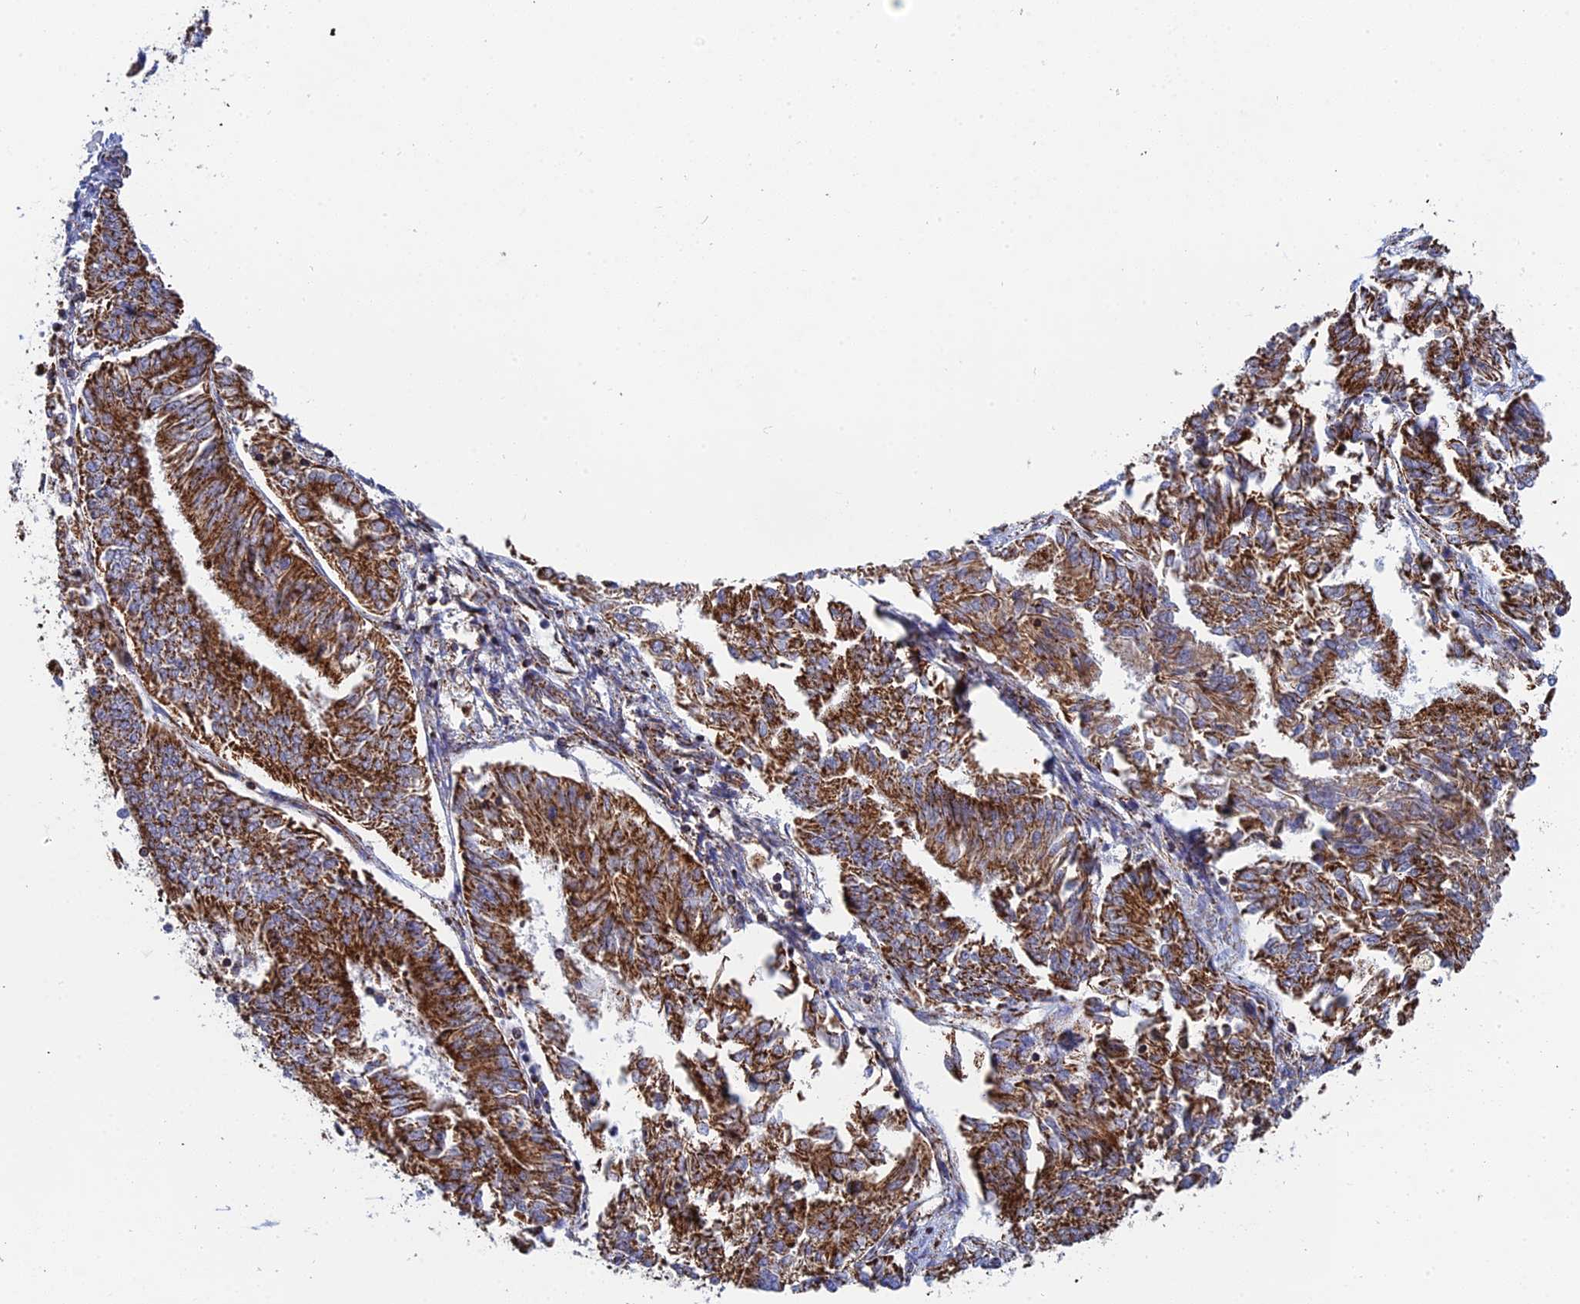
{"staining": {"intensity": "strong", "quantity": ">75%", "location": "cytoplasmic/membranous"}, "tissue": "endometrial cancer", "cell_type": "Tumor cells", "image_type": "cancer", "snomed": [{"axis": "morphology", "description": "Adenocarcinoma, NOS"}, {"axis": "topography", "description": "Endometrium"}], "caption": "High-power microscopy captured an IHC photomicrograph of endometrial cancer, revealing strong cytoplasmic/membranous staining in approximately >75% of tumor cells.", "gene": "NDUFA5", "patient": {"sex": "female", "age": 58}}